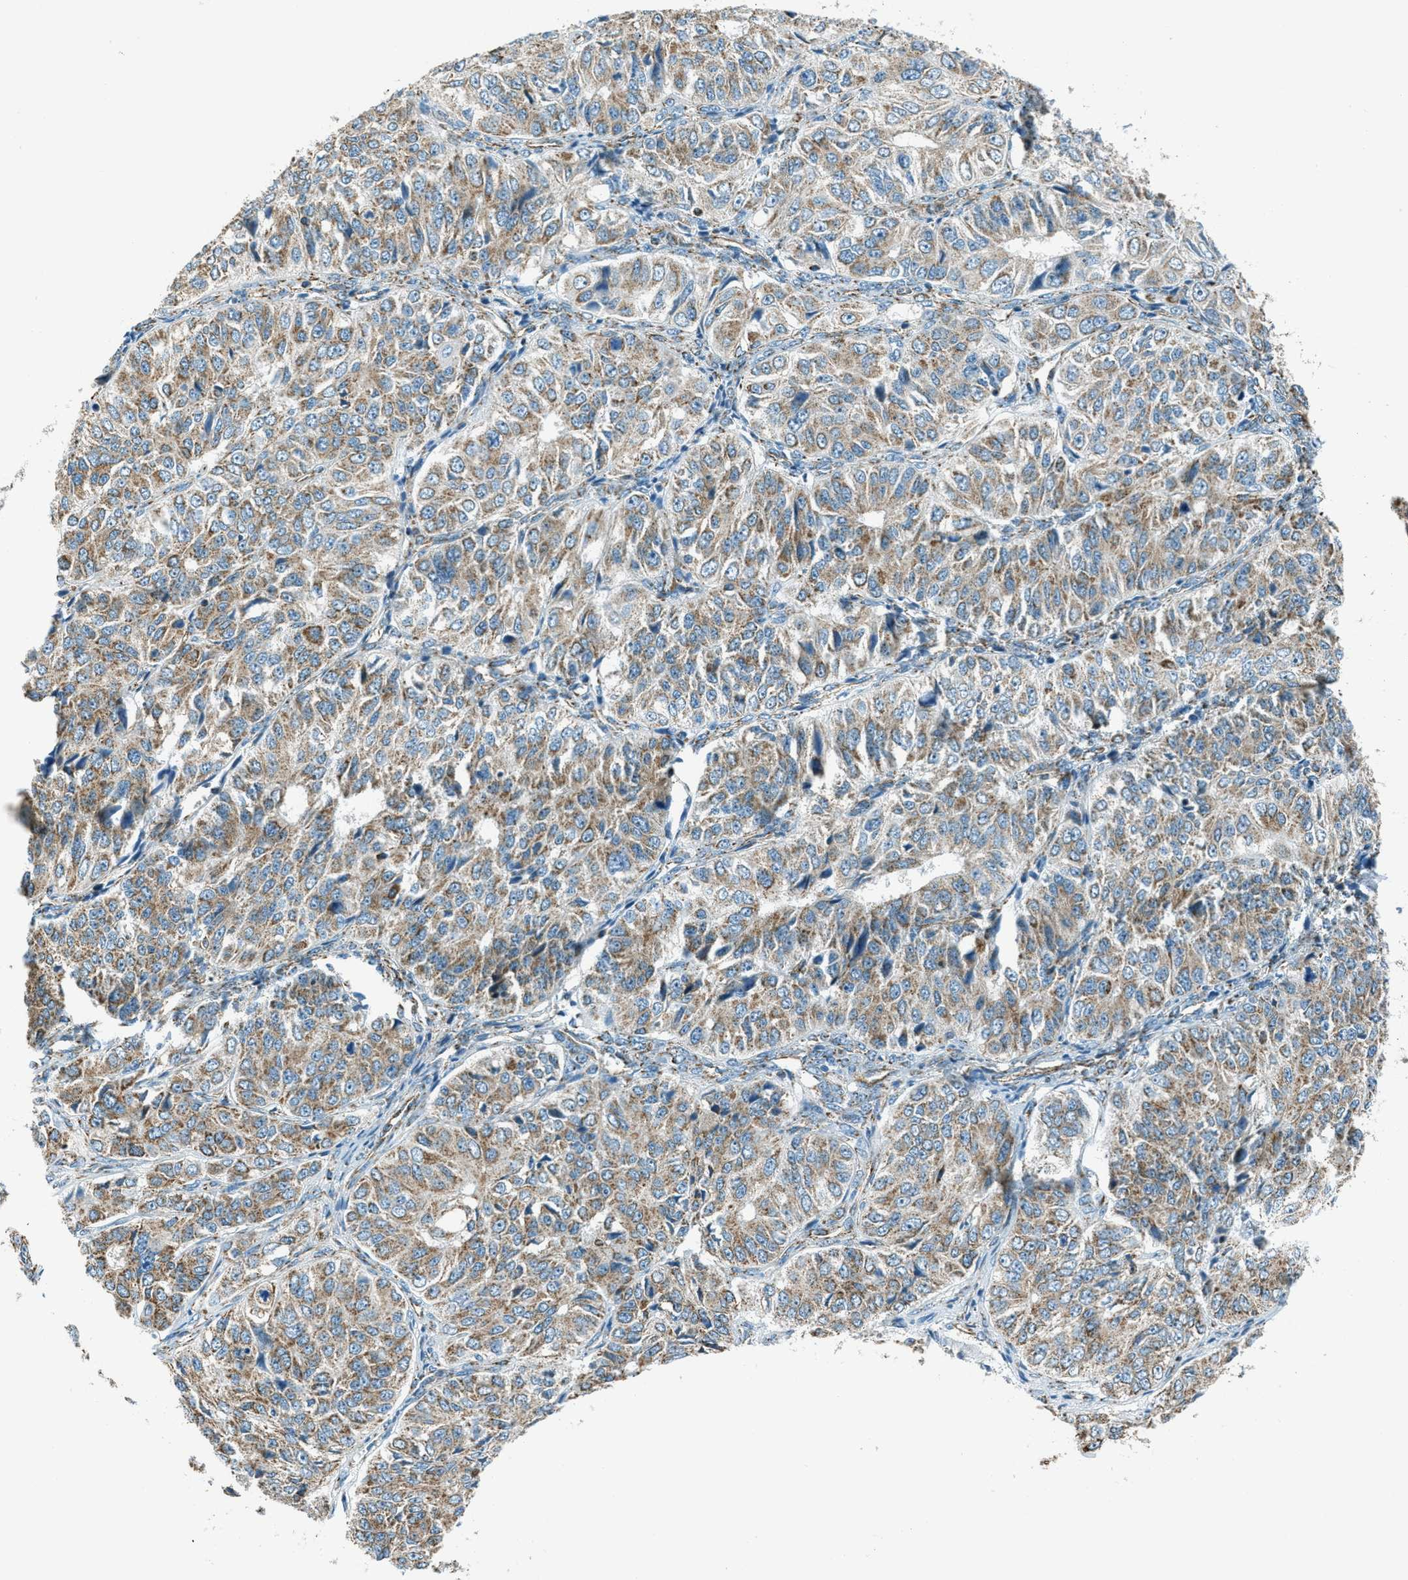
{"staining": {"intensity": "weak", "quantity": ">75%", "location": "cytoplasmic/membranous"}, "tissue": "ovarian cancer", "cell_type": "Tumor cells", "image_type": "cancer", "snomed": [{"axis": "morphology", "description": "Carcinoma, endometroid"}, {"axis": "topography", "description": "Ovary"}], "caption": "The image demonstrates immunohistochemical staining of ovarian cancer (endometroid carcinoma). There is weak cytoplasmic/membranous expression is appreciated in about >75% of tumor cells. (DAB = brown stain, brightfield microscopy at high magnification).", "gene": "CHST15", "patient": {"sex": "female", "age": 51}}